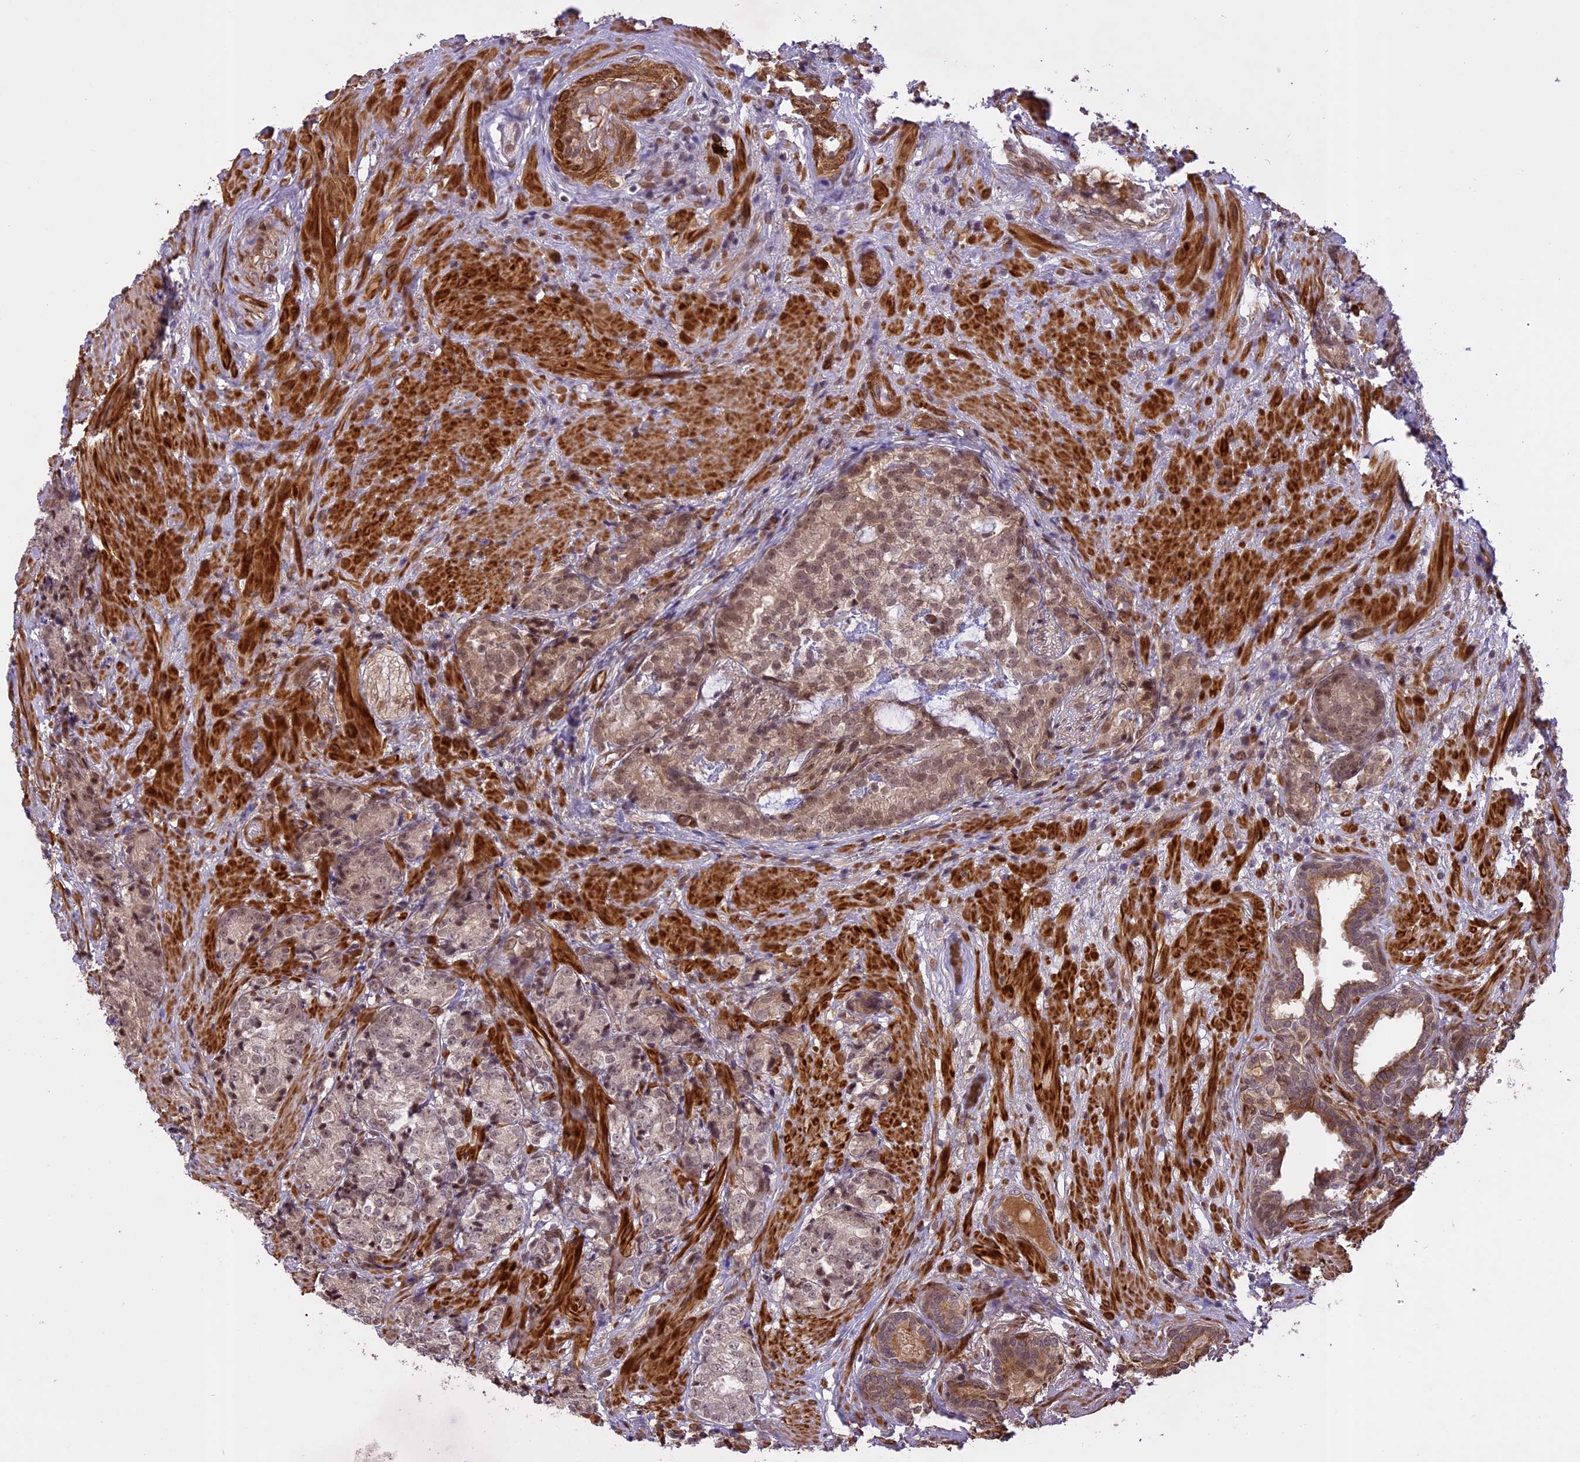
{"staining": {"intensity": "weak", "quantity": "25%-75%", "location": "cytoplasmic/membranous"}, "tissue": "prostate cancer", "cell_type": "Tumor cells", "image_type": "cancer", "snomed": [{"axis": "morphology", "description": "Adenocarcinoma, High grade"}, {"axis": "topography", "description": "Prostate"}], "caption": "Immunohistochemistry micrograph of human high-grade adenocarcinoma (prostate) stained for a protein (brown), which displays low levels of weak cytoplasmic/membranous expression in about 25%-75% of tumor cells.", "gene": "PRELID2", "patient": {"sex": "male", "age": 69}}